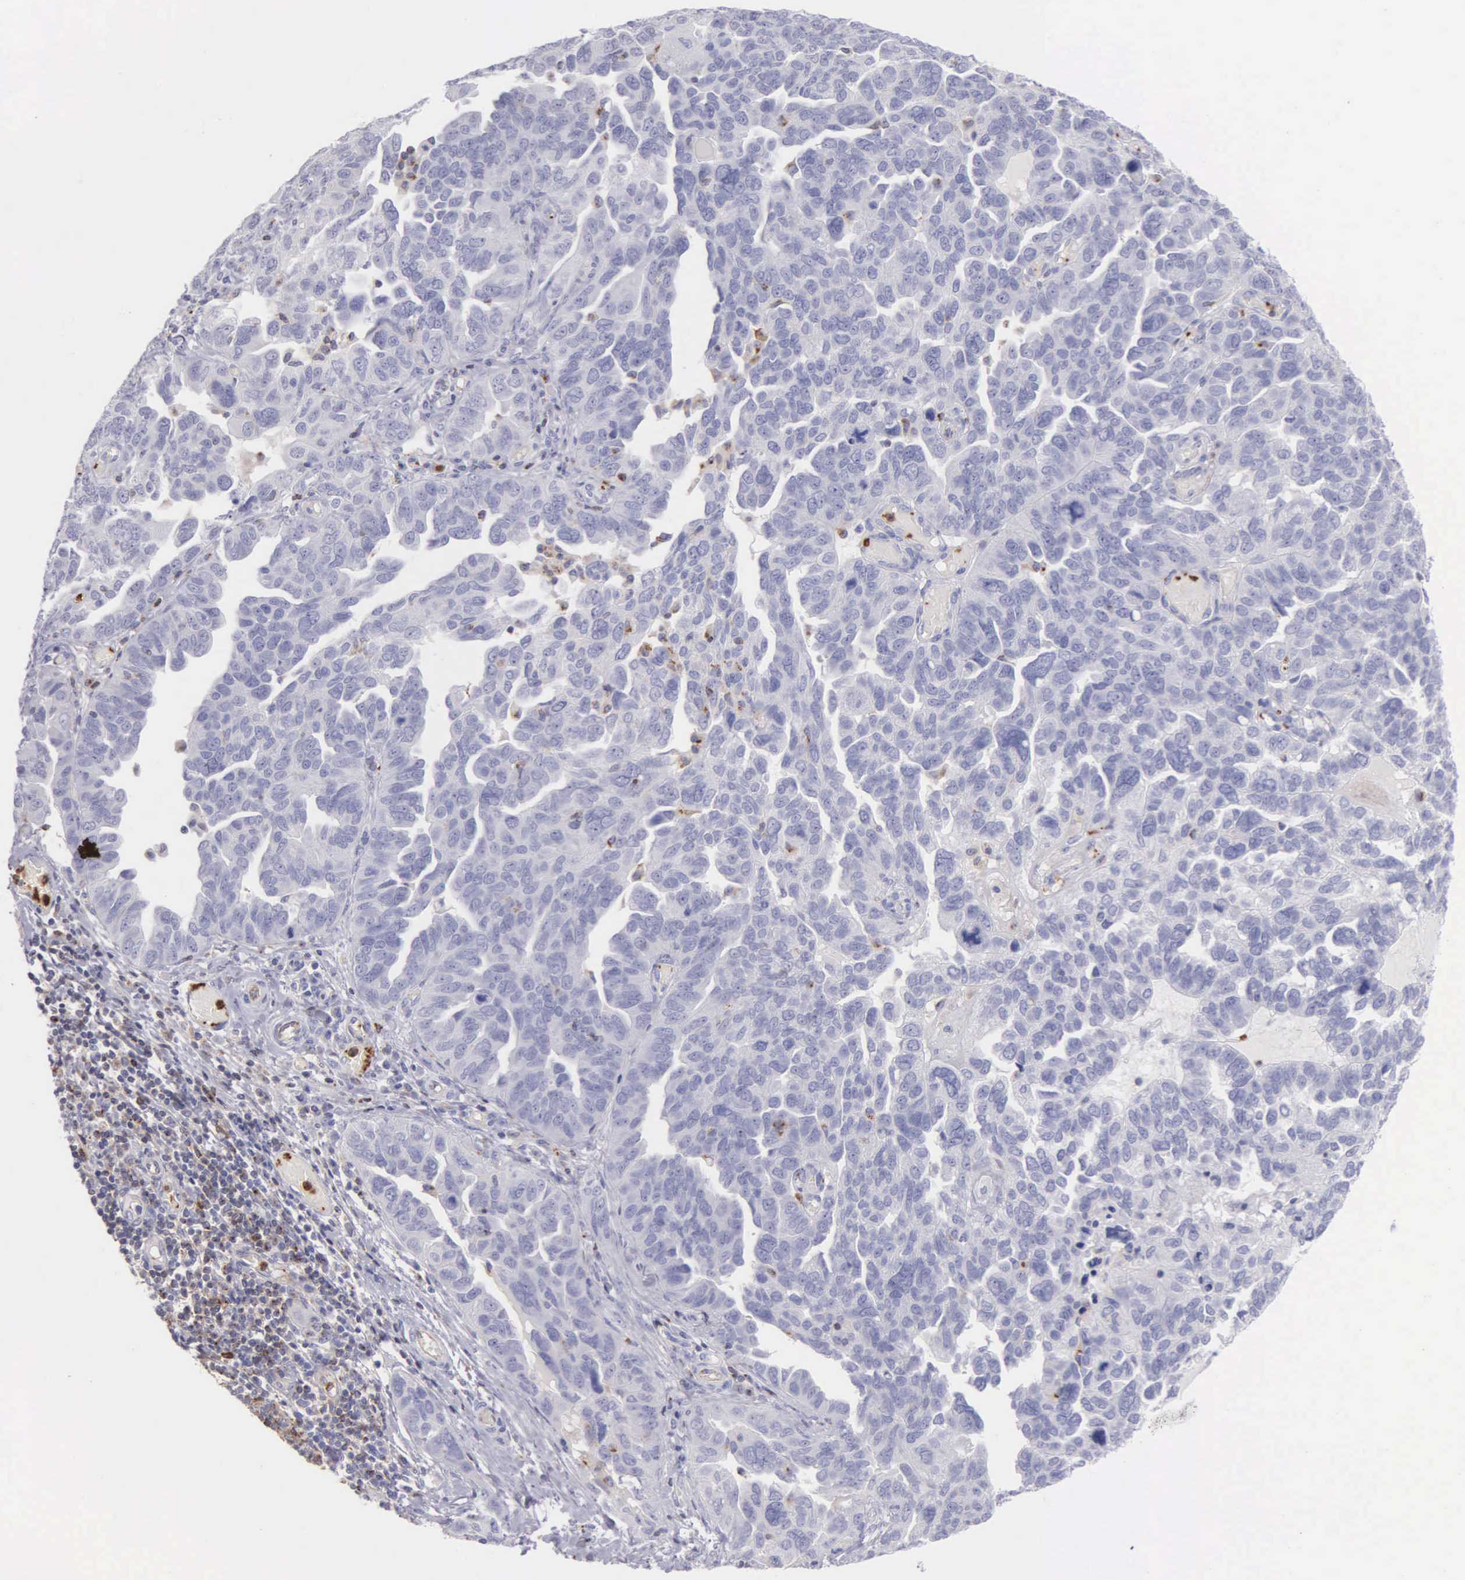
{"staining": {"intensity": "negative", "quantity": "none", "location": "none"}, "tissue": "ovarian cancer", "cell_type": "Tumor cells", "image_type": "cancer", "snomed": [{"axis": "morphology", "description": "Cystadenocarcinoma, serous, NOS"}, {"axis": "topography", "description": "Ovary"}], "caption": "Tumor cells are negative for brown protein staining in ovarian serous cystadenocarcinoma. (DAB (3,3'-diaminobenzidine) immunohistochemistry with hematoxylin counter stain).", "gene": "SRGN", "patient": {"sex": "female", "age": 64}}